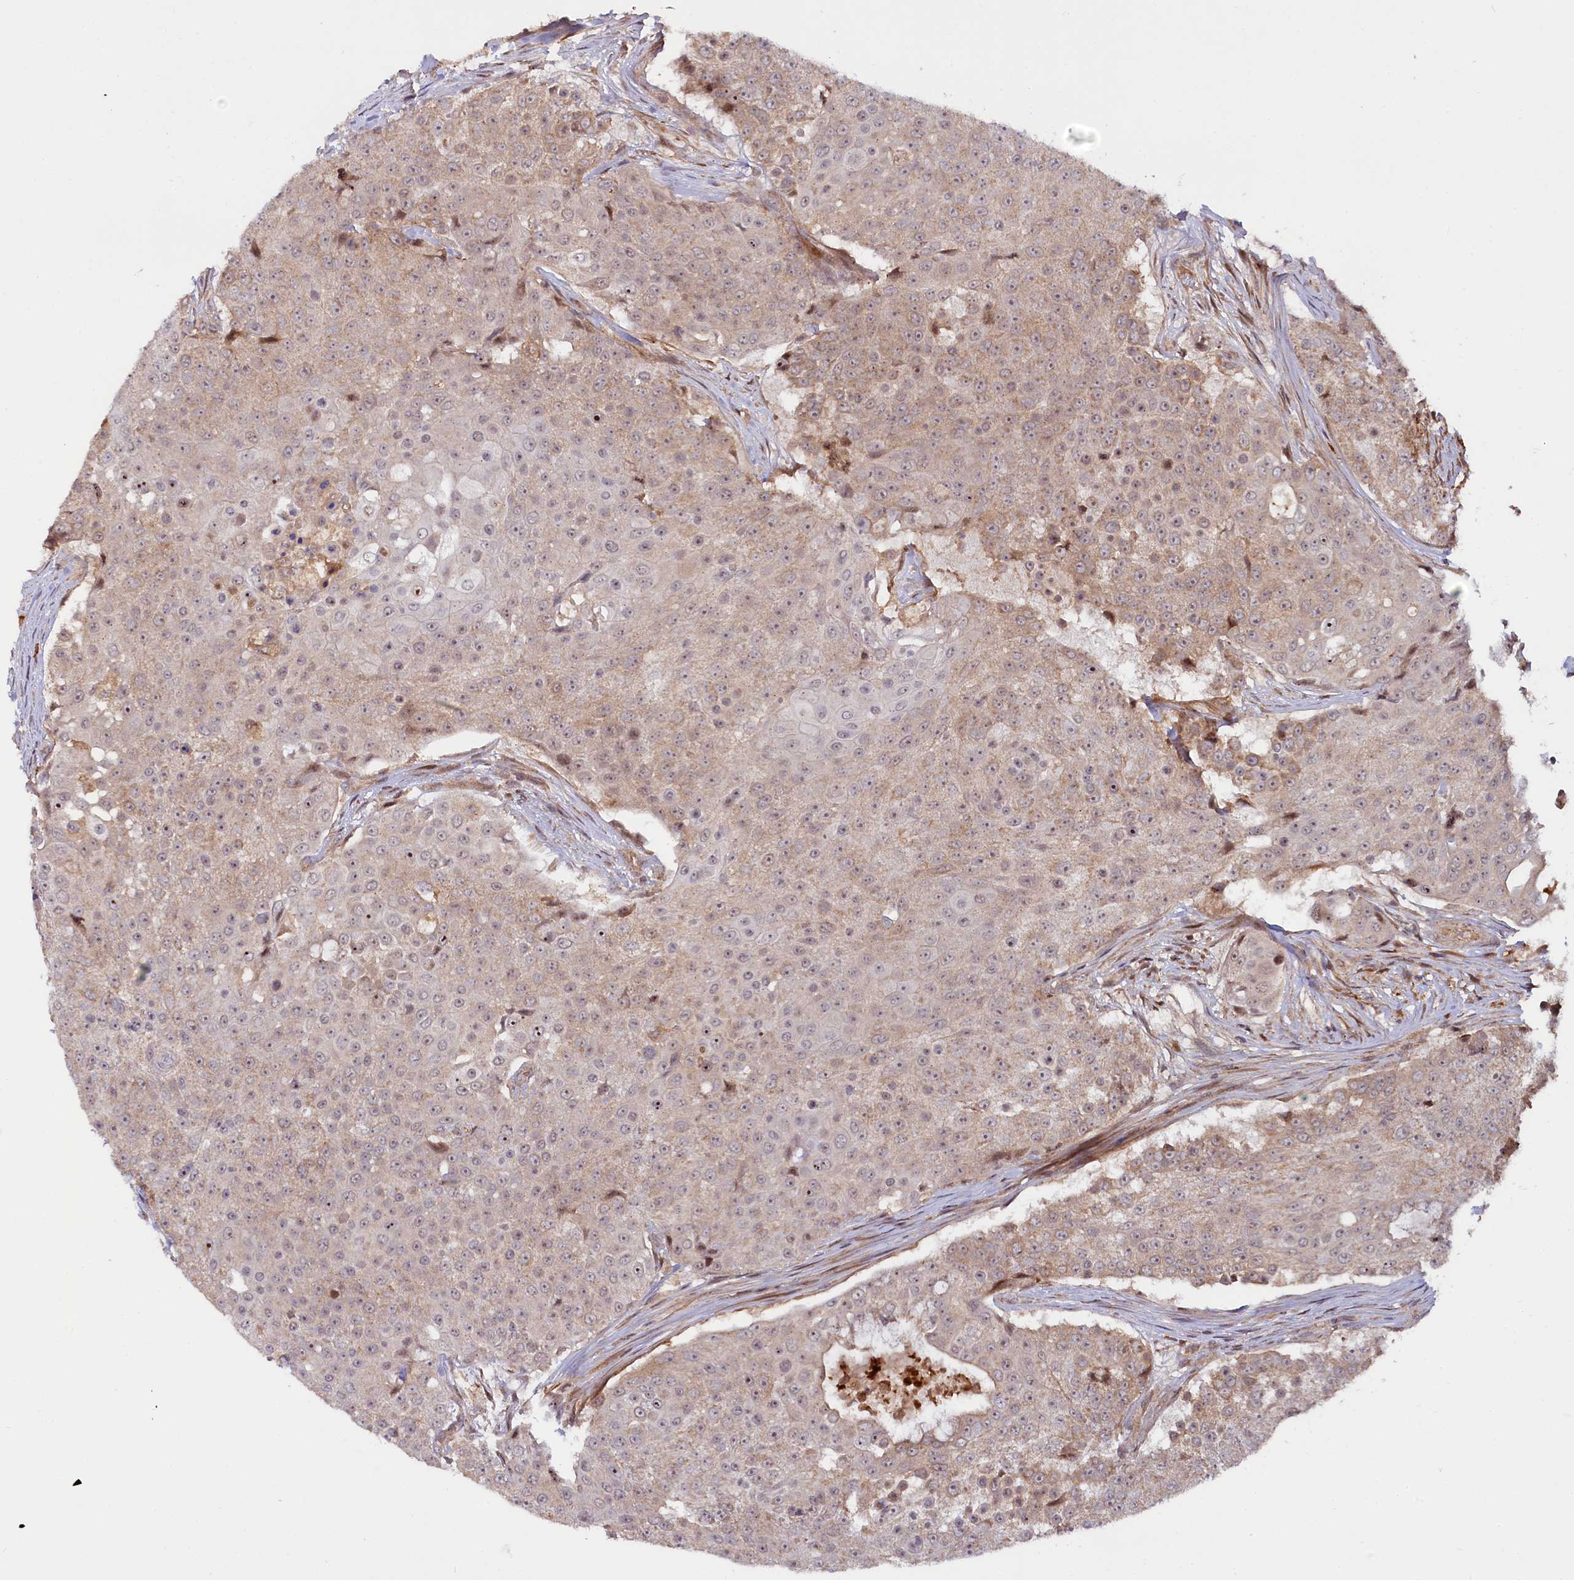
{"staining": {"intensity": "weak", "quantity": "25%-75%", "location": "cytoplasmic/membranous"}, "tissue": "urothelial cancer", "cell_type": "Tumor cells", "image_type": "cancer", "snomed": [{"axis": "morphology", "description": "Urothelial carcinoma, High grade"}, {"axis": "topography", "description": "Urinary bladder"}], "caption": "A photomicrograph of human urothelial cancer stained for a protein reveals weak cytoplasmic/membranous brown staining in tumor cells.", "gene": "NEDD1", "patient": {"sex": "female", "age": 63}}